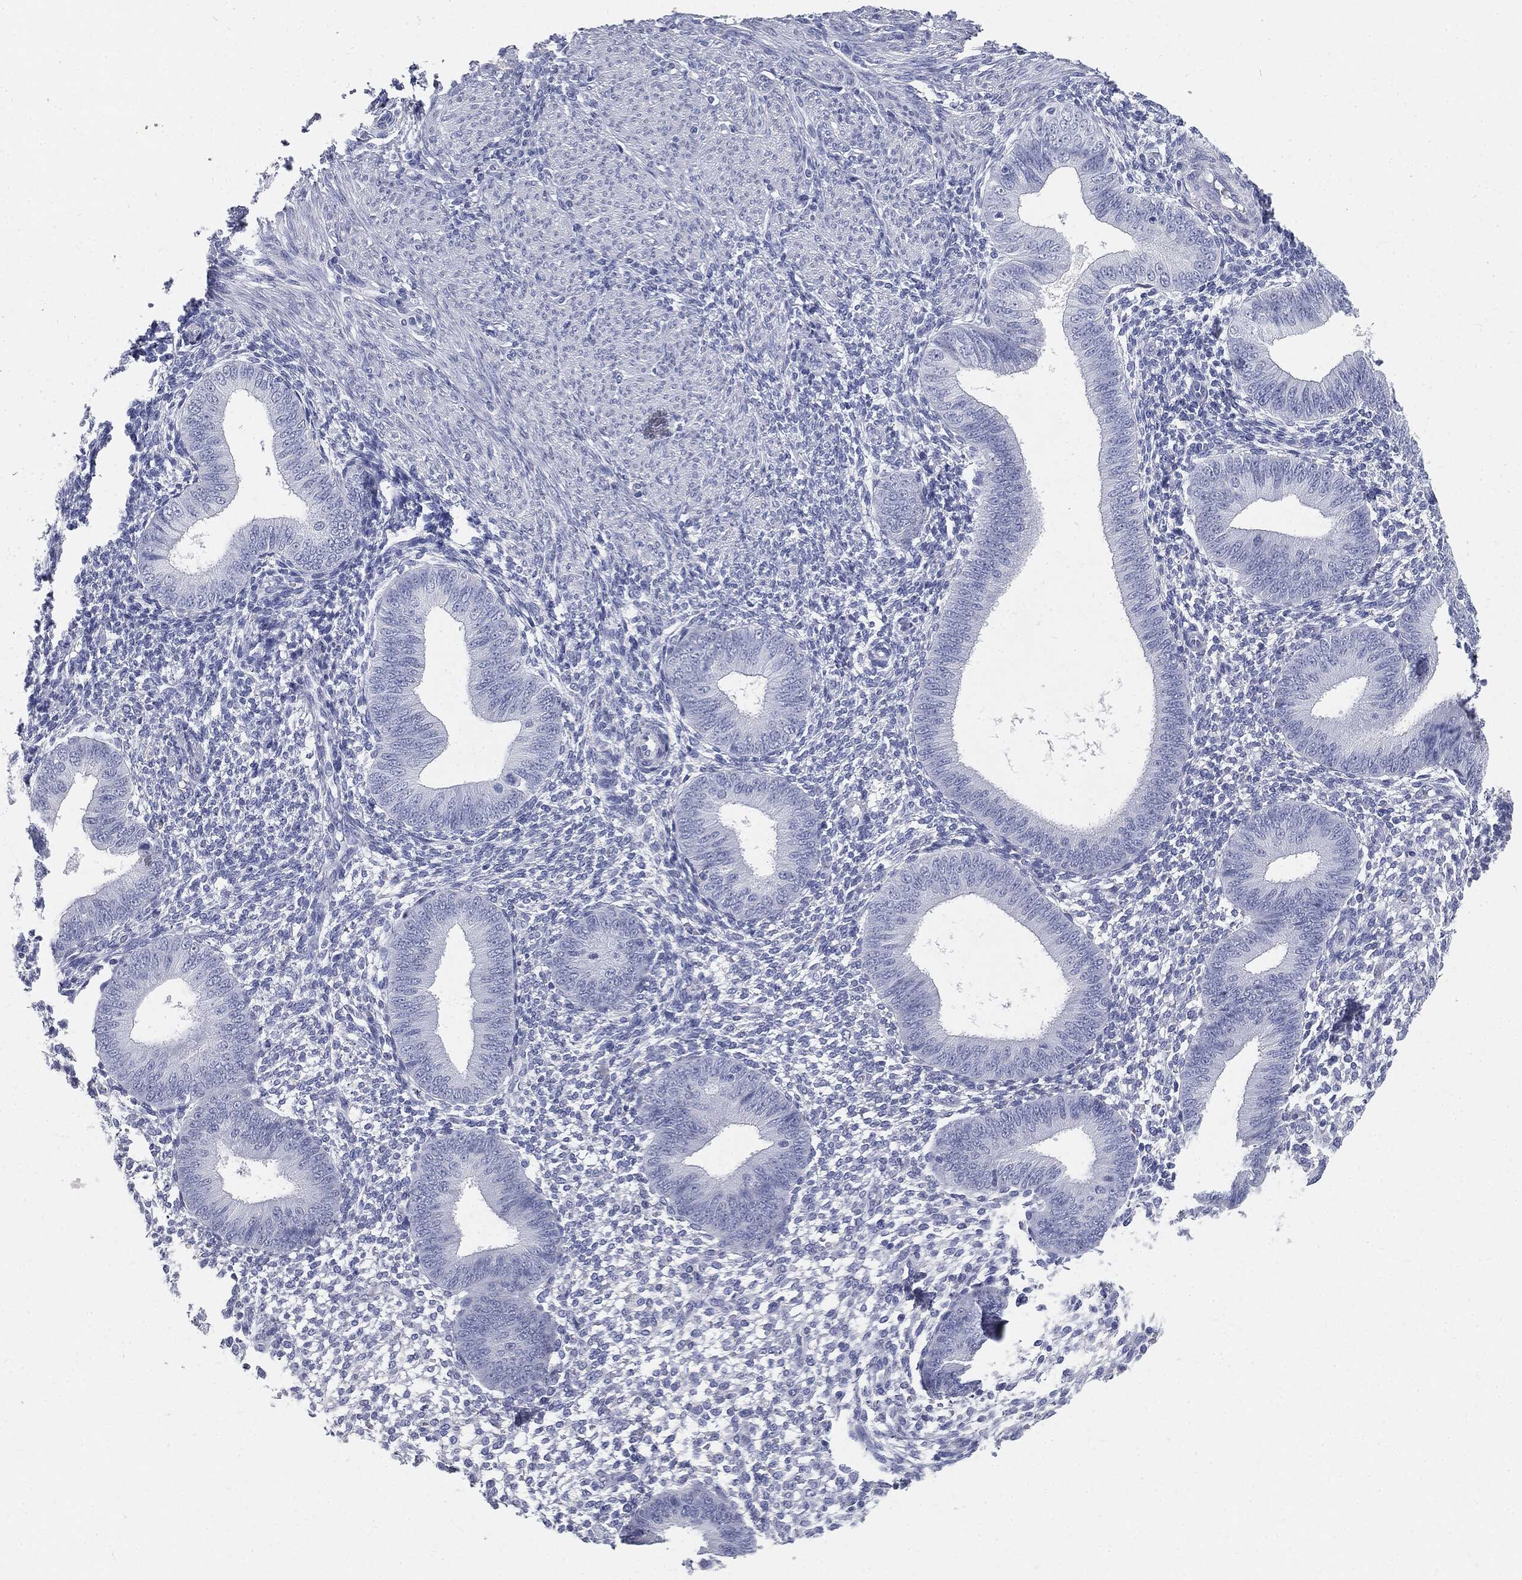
{"staining": {"intensity": "negative", "quantity": "none", "location": "none"}, "tissue": "endometrium", "cell_type": "Cells in endometrial stroma", "image_type": "normal", "snomed": [{"axis": "morphology", "description": "Normal tissue, NOS"}, {"axis": "topography", "description": "Endometrium"}], "caption": "Micrograph shows no protein staining in cells in endometrial stroma of normal endometrium.", "gene": "CUZD1", "patient": {"sex": "female", "age": 39}}